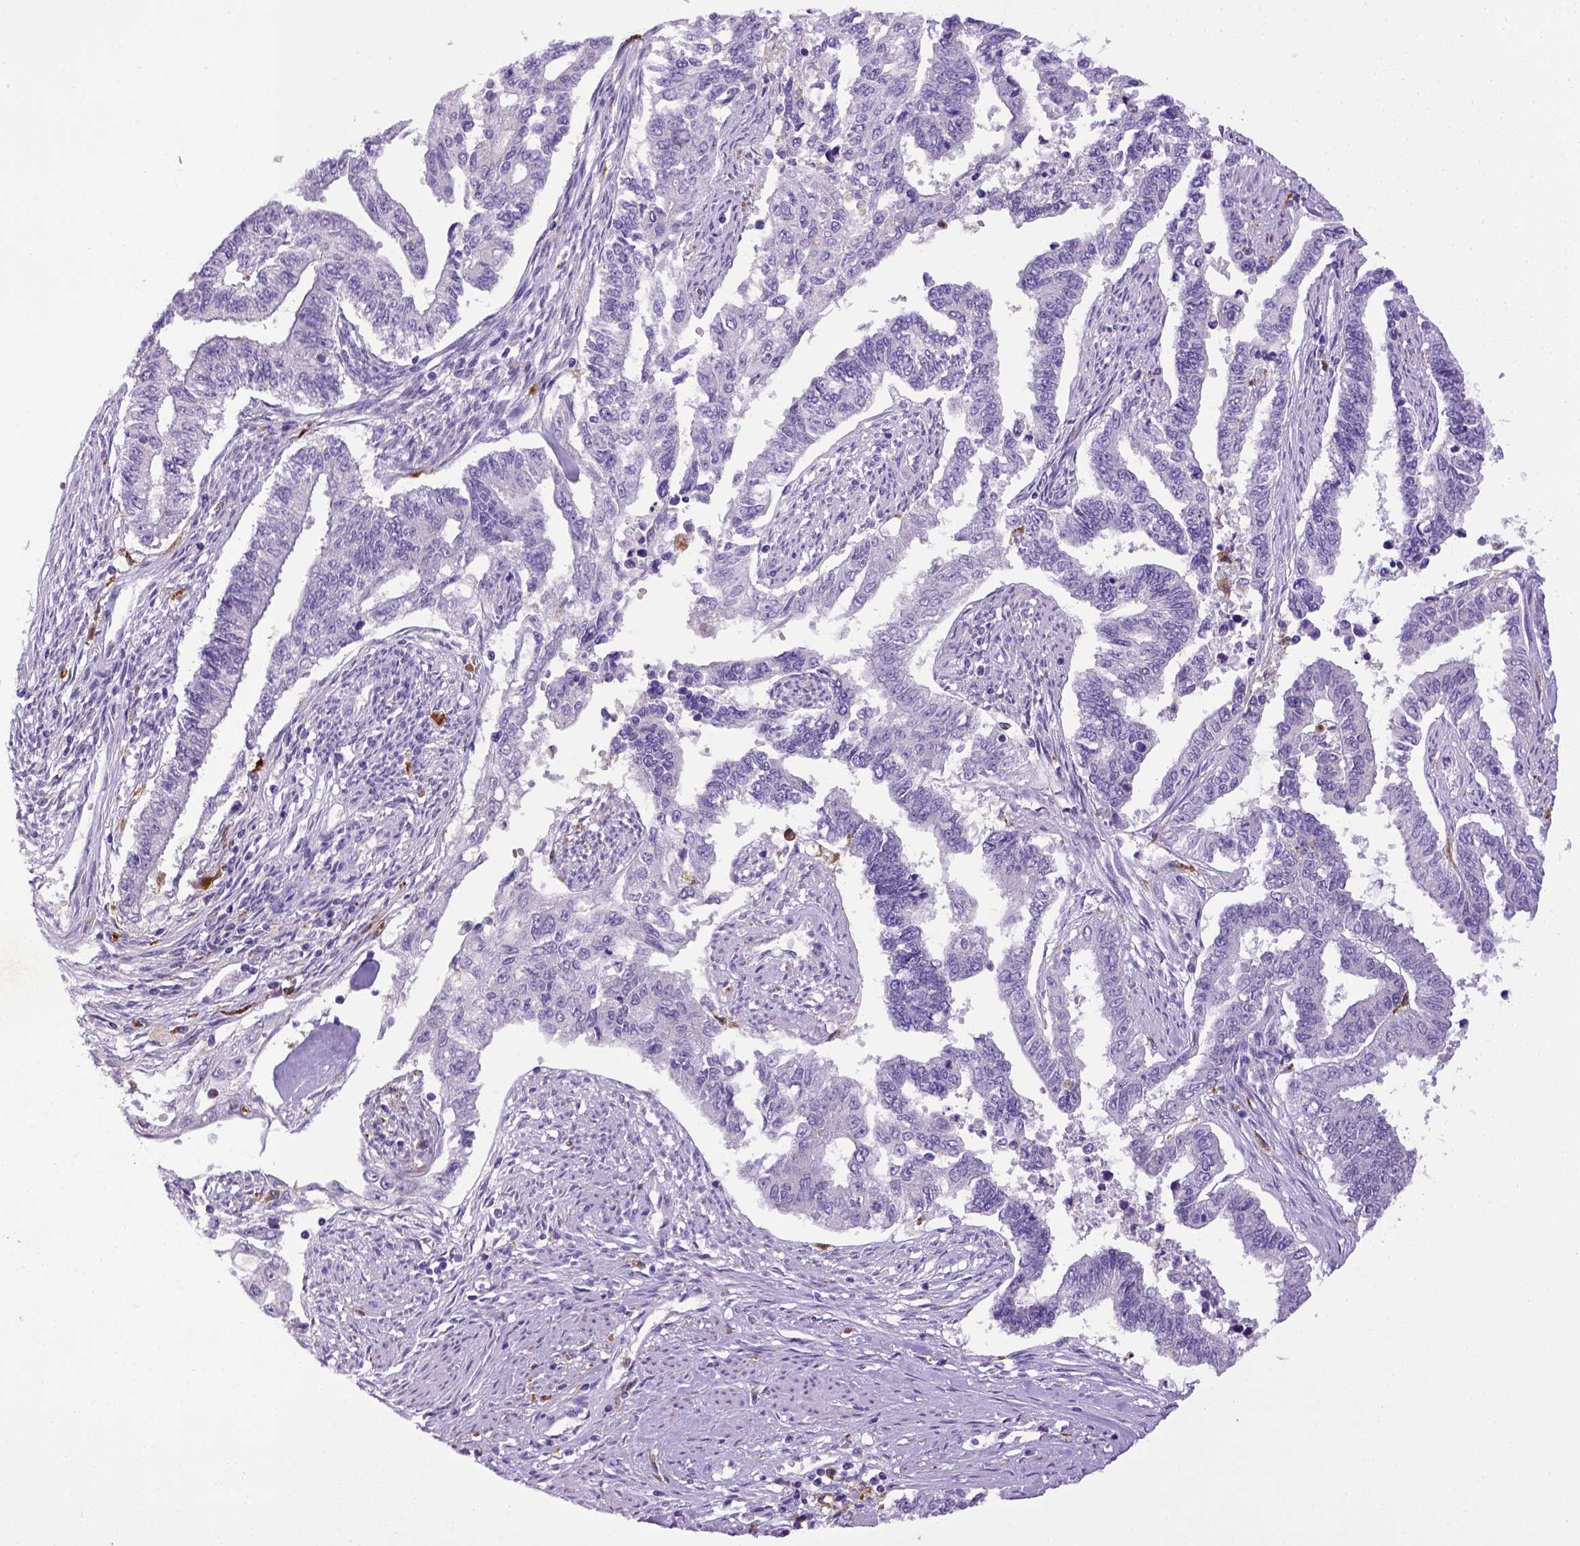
{"staining": {"intensity": "negative", "quantity": "none", "location": "none"}, "tissue": "endometrial cancer", "cell_type": "Tumor cells", "image_type": "cancer", "snomed": [{"axis": "morphology", "description": "Adenocarcinoma, NOS"}, {"axis": "topography", "description": "Uterus"}], "caption": "An image of endometrial cancer (adenocarcinoma) stained for a protein displays no brown staining in tumor cells.", "gene": "CD68", "patient": {"sex": "female", "age": 59}}